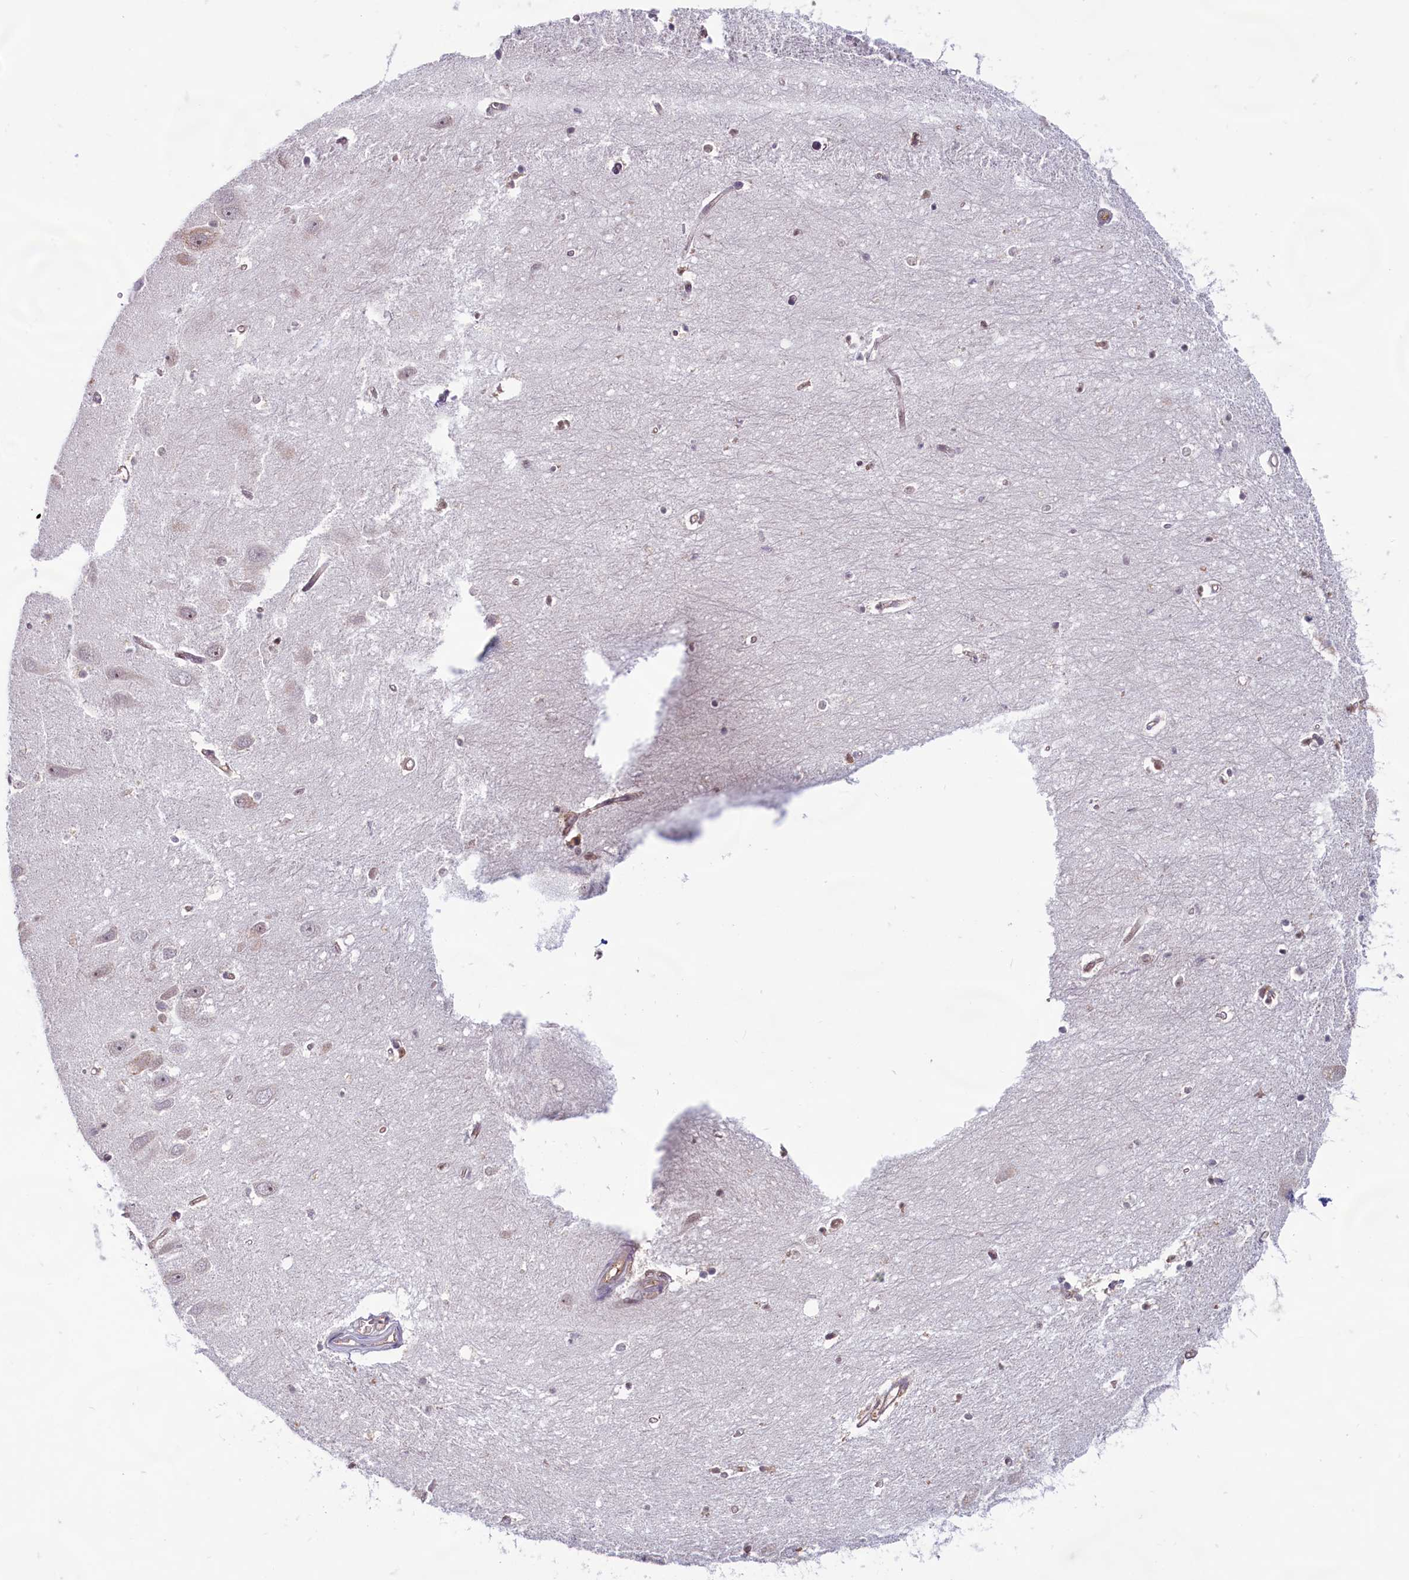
{"staining": {"intensity": "moderate", "quantity": "<25%", "location": "nuclear"}, "tissue": "hippocampus", "cell_type": "Glial cells", "image_type": "normal", "snomed": [{"axis": "morphology", "description": "Normal tissue, NOS"}, {"axis": "topography", "description": "Hippocampus"}], "caption": "About <25% of glial cells in normal hippocampus reveal moderate nuclear protein expression as visualized by brown immunohistochemical staining.", "gene": "C1D", "patient": {"sex": "female", "age": 64}}